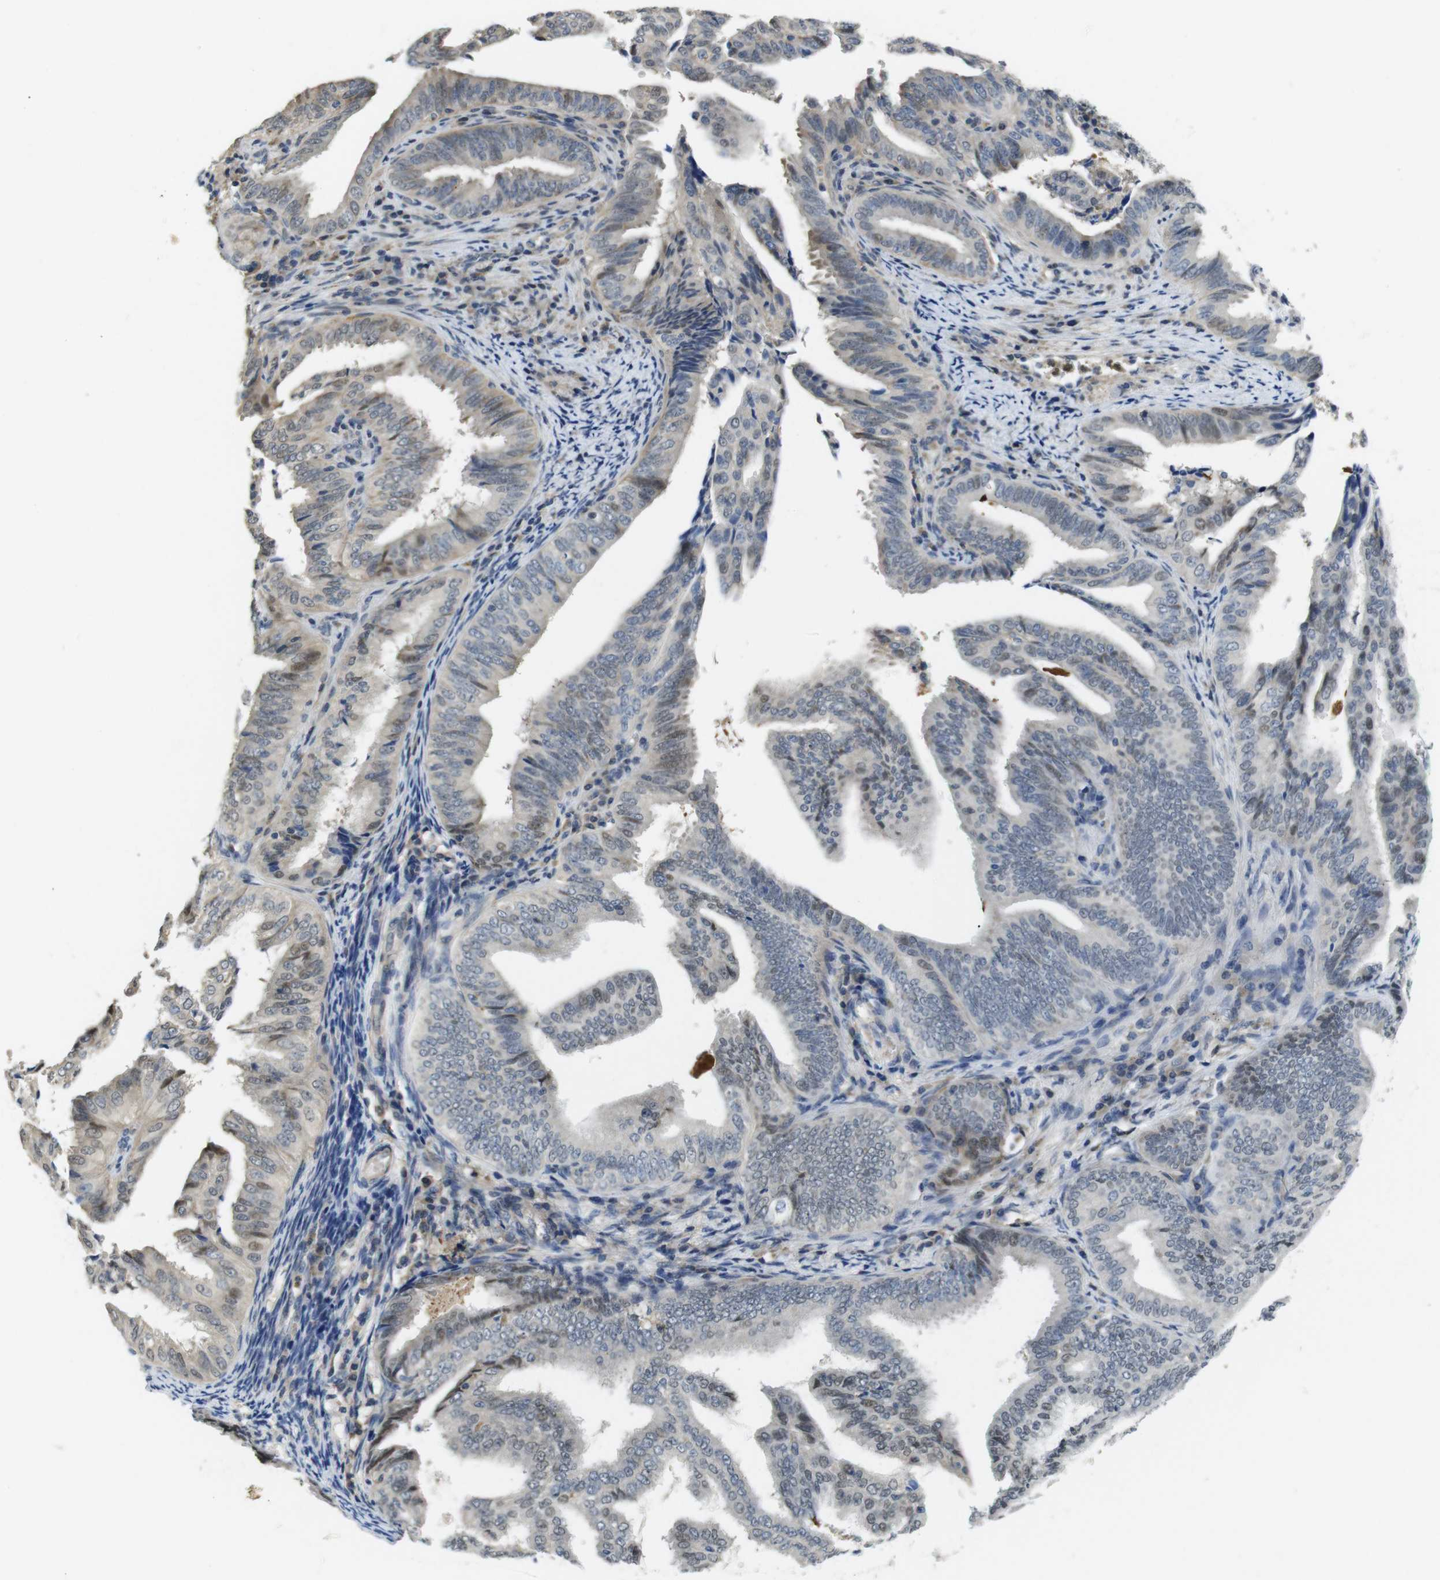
{"staining": {"intensity": "weak", "quantity": "<25%", "location": "nuclear"}, "tissue": "endometrial cancer", "cell_type": "Tumor cells", "image_type": "cancer", "snomed": [{"axis": "morphology", "description": "Adenocarcinoma, NOS"}, {"axis": "topography", "description": "Endometrium"}], "caption": "DAB (3,3'-diaminobenzidine) immunohistochemical staining of human adenocarcinoma (endometrial) reveals no significant expression in tumor cells.", "gene": "FNTA", "patient": {"sex": "female", "age": 58}}